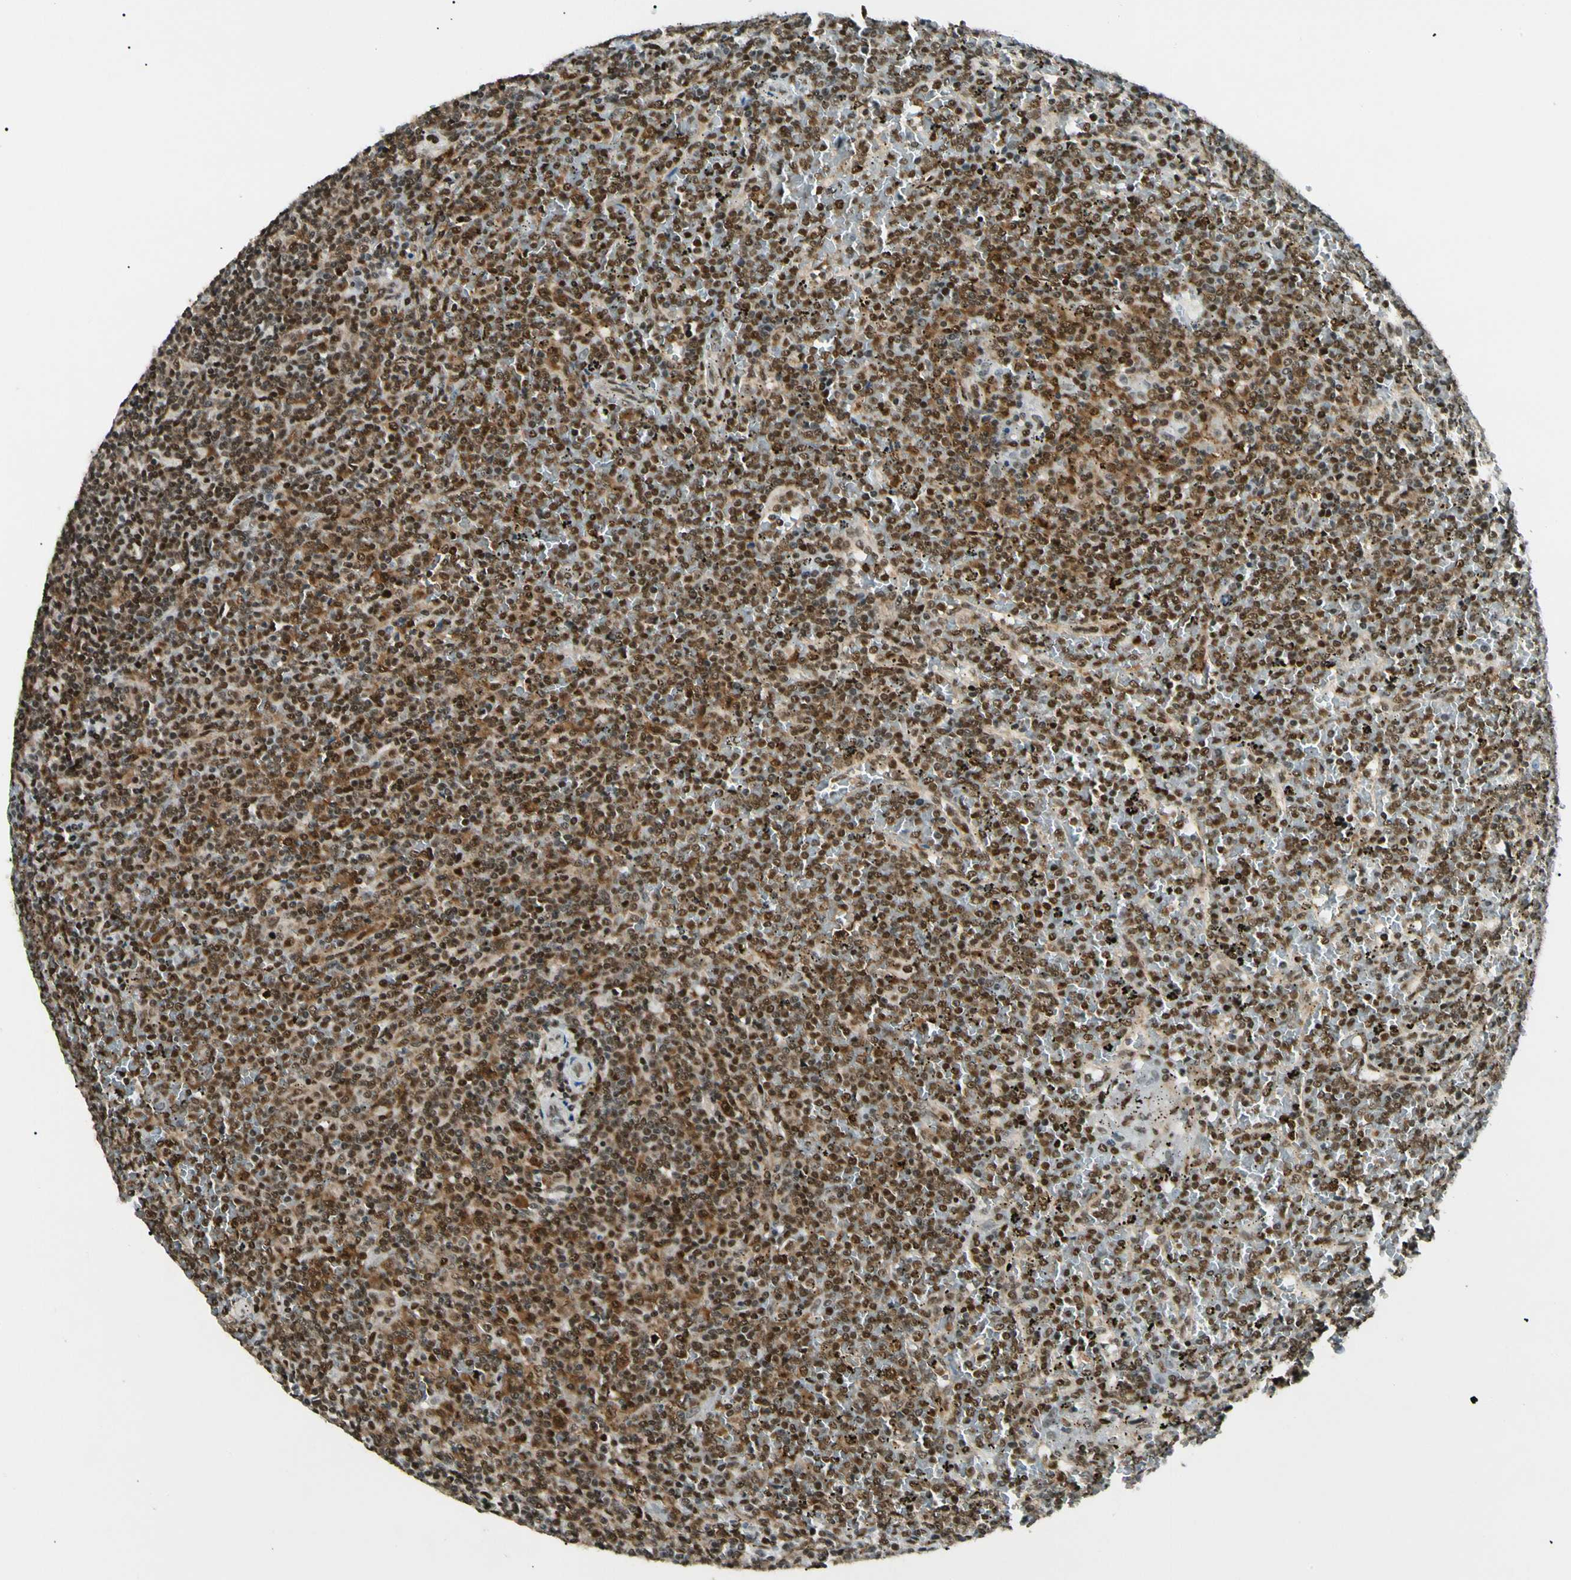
{"staining": {"intensity": "strong", "quantity": ">75%", "location": "cytoplasmic/membranous,nuclear"}, "tissue": "lymphoma", "cell_type": "Tumor cells", "image_type": "cancer", "snomed": [{"axis": "morphology", "description": "Malignant lymphoma, non-Hodgkin's type, Low grade"}, {"axis": "topography", "description": "Spleen"}], "caption": "High-magnification brightfield microscopy of malignant lymphoma, non-Hodgkin's type (low-grade) stained with DAB (3,3'-diaminobenzidine) (brown) and counterstained with hematoxylin (blue). tumor cells exhibit strong cytoplasmic/membranous and nuclear positivity is seen in approximately>75% of cells.", "gene": "FUS", "patient": {"sex": "female", "age": 19}}